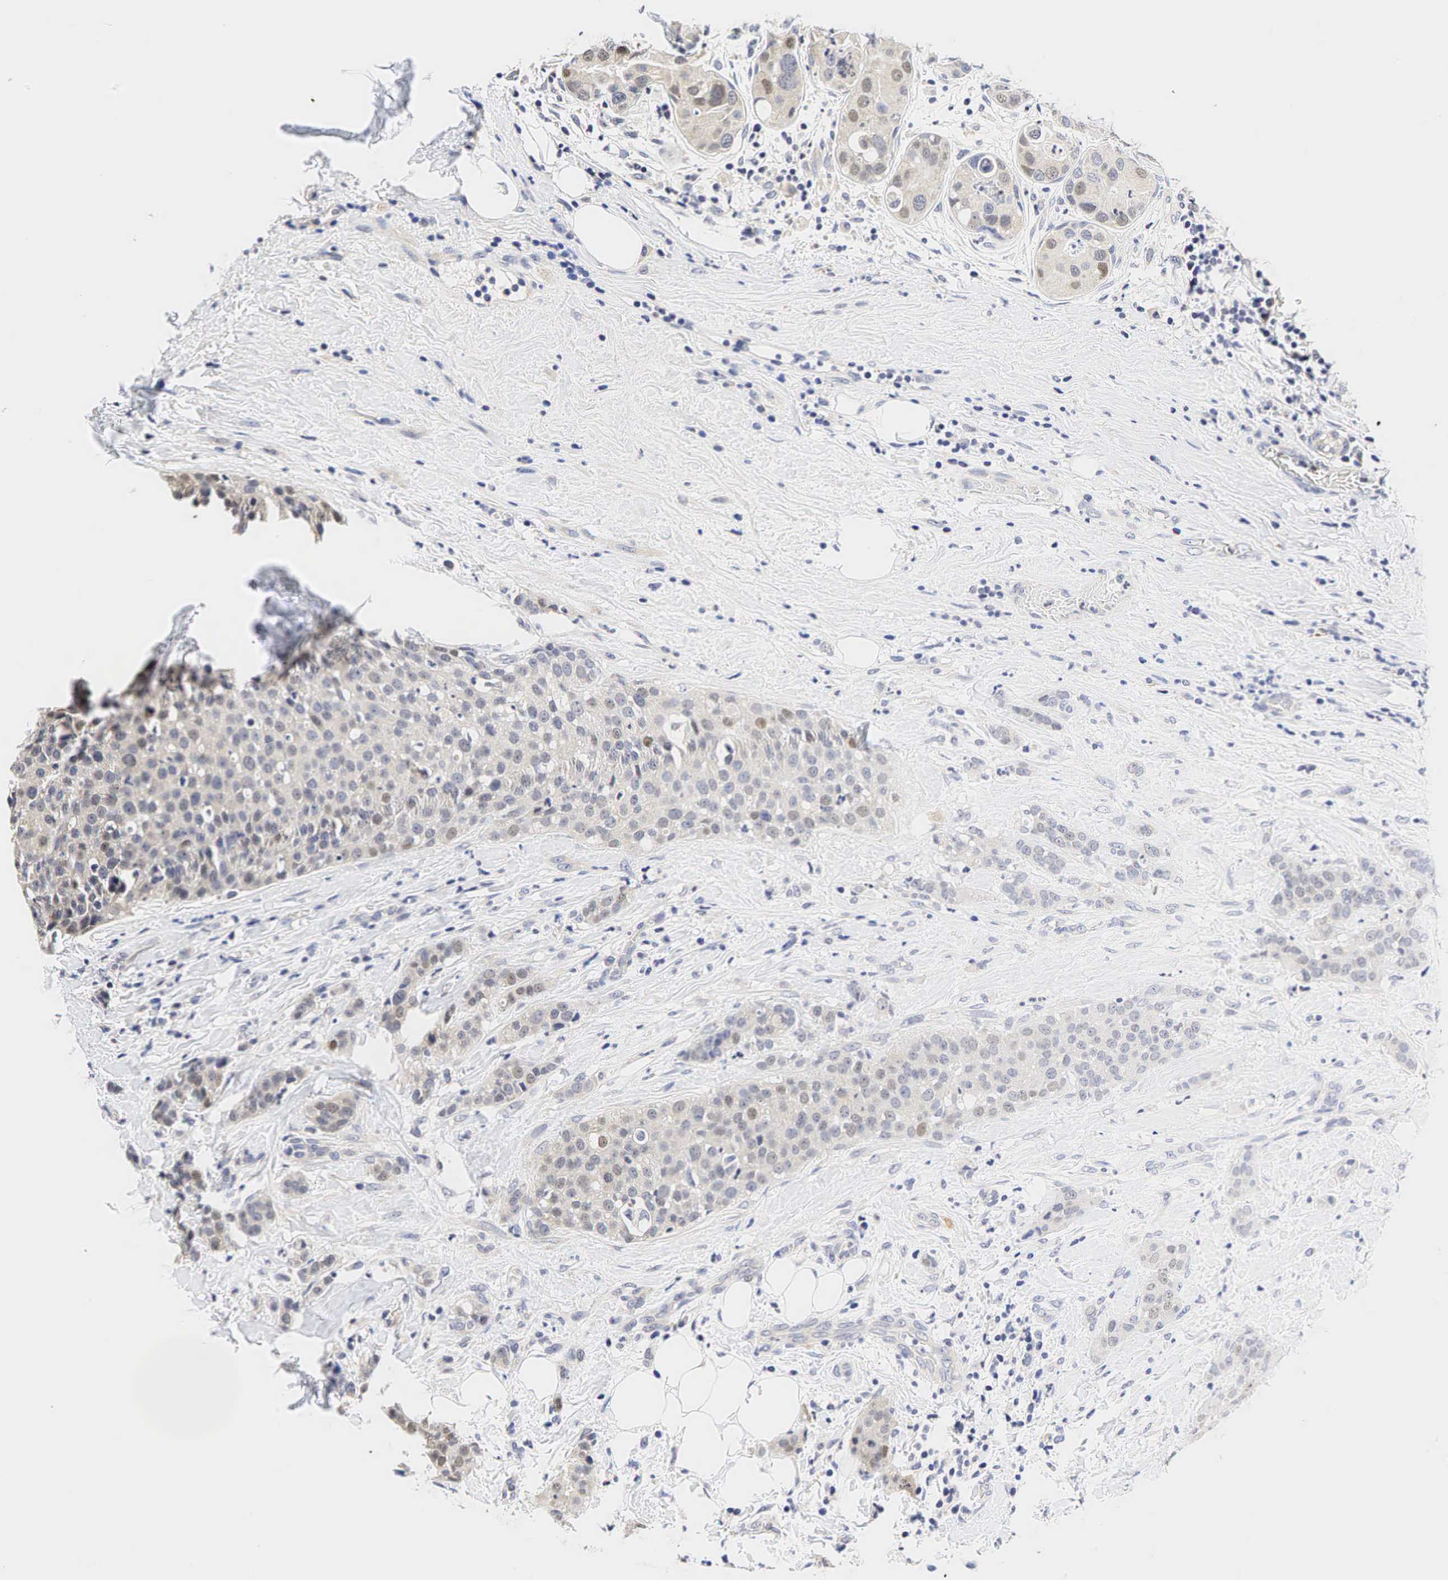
{"staining": {"intensity": "weak", "quantity": "<25%", "location": "nuclear"}, "tissue": "breast cancer", "cell_type": "Tumor cells", "image_type": "cancer", "snomed": [{"axis": "morphology", "description": "Duct carcinoma"}, {"axis": "topography", "description": "Breast"}], "caption": "High power microscopy image of an immunohistochemistry photomicrograph of invasive ductal carcinoma (breast), revealing no significant expression in tumor cells.", "gene": "CCND1", "patient": {"sex": "female", "age": 45}}